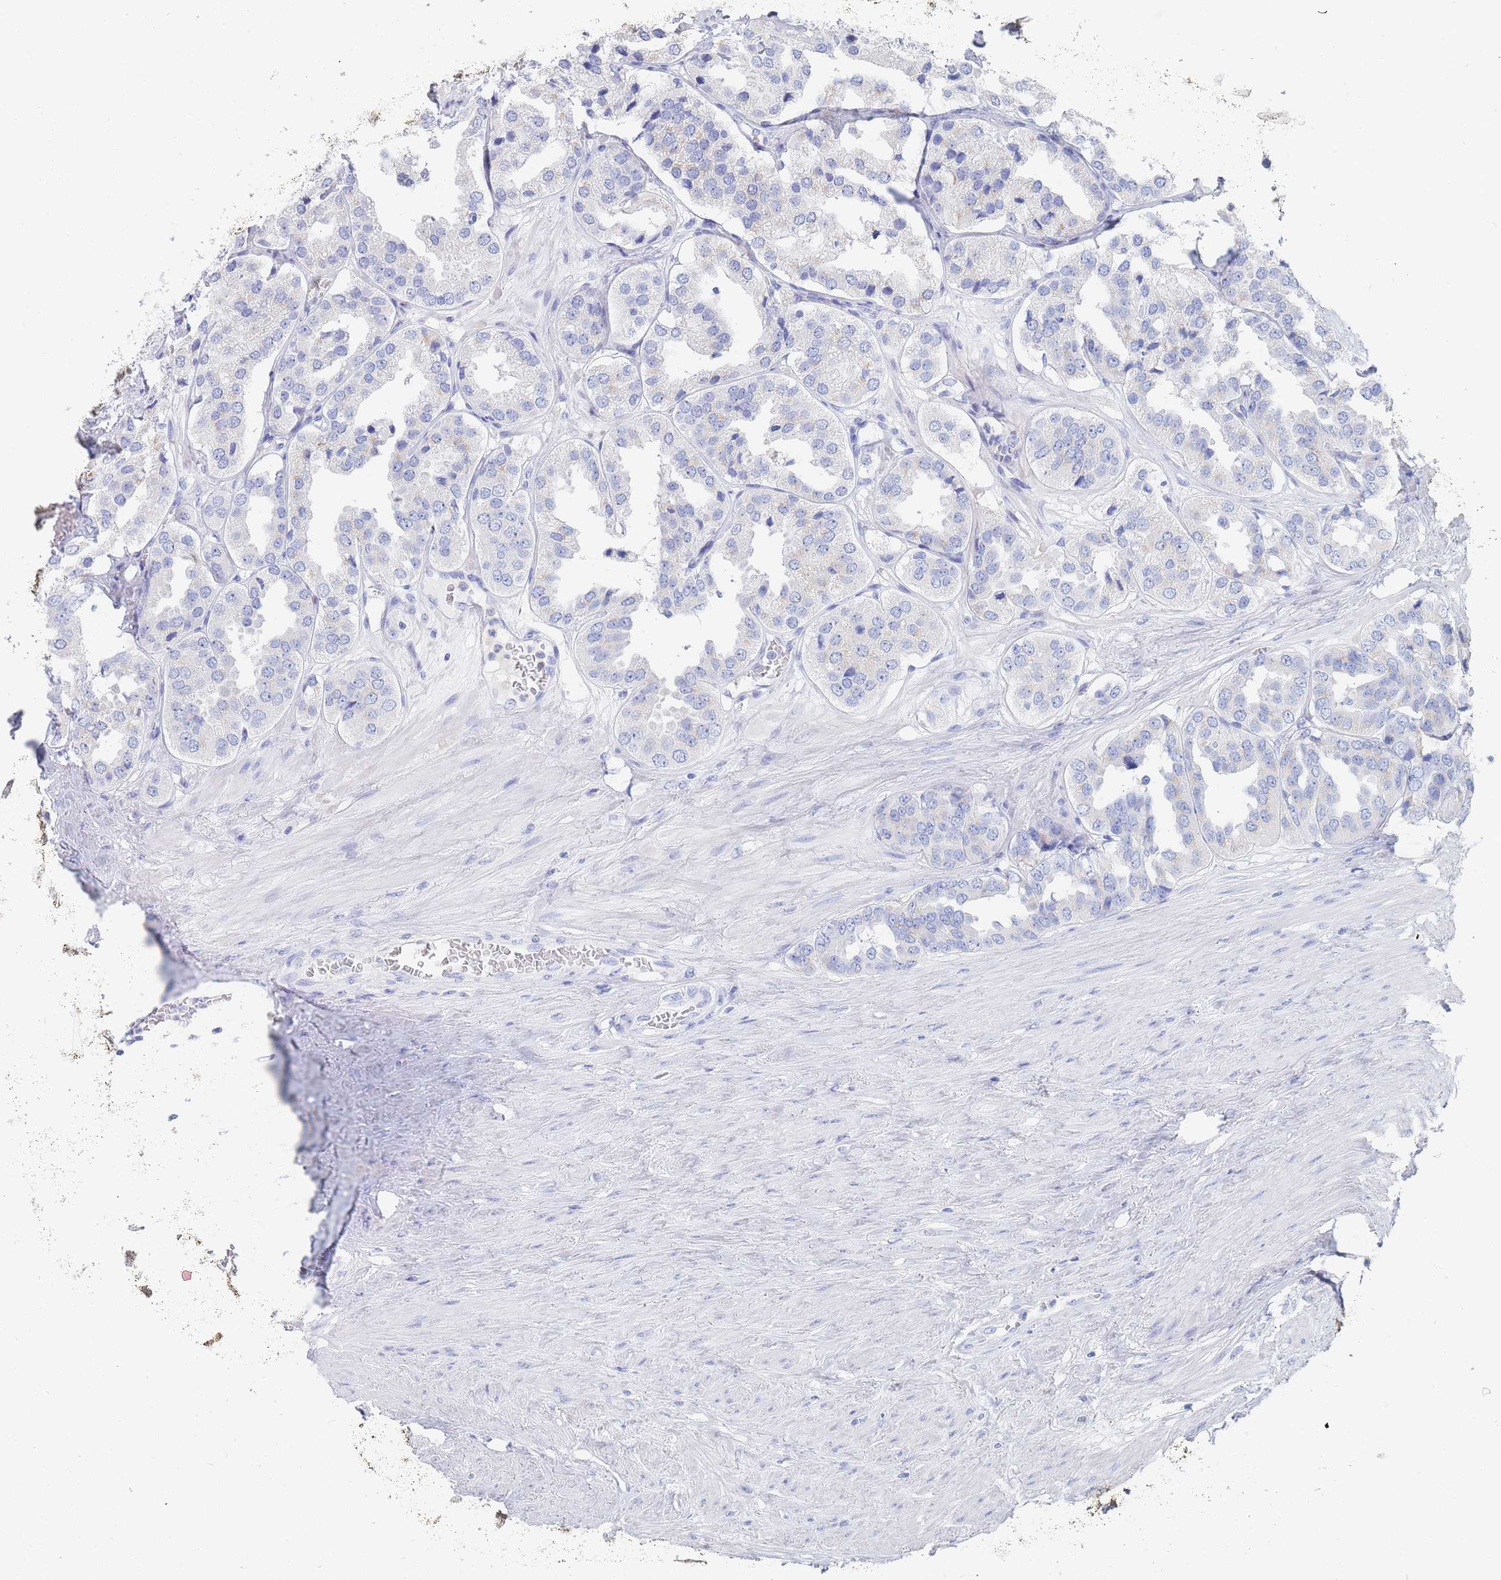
{"staining": {"intensity": "negative", "quantity": "none", "location": "none"}, "tissue": "prostate cancer", "cell_type": "Tumor cells", "image_type": "cancer", "snomed": [{"axis": "morphology", "description": "Adenocarcinoma, High grade"}, {"axis": "topography", "description": "Prostate"}], "caption": "An immunohistochemistry (IHC) micrograph of prostate cancer (adenocarcinoma (high-grade)) is shown. There is no staining in tumor cells of prostate cancer (adenocarcinoma (high-grade)).", "gene": "SLC25A35", "patient": {"sex": "male", "age": 63}}